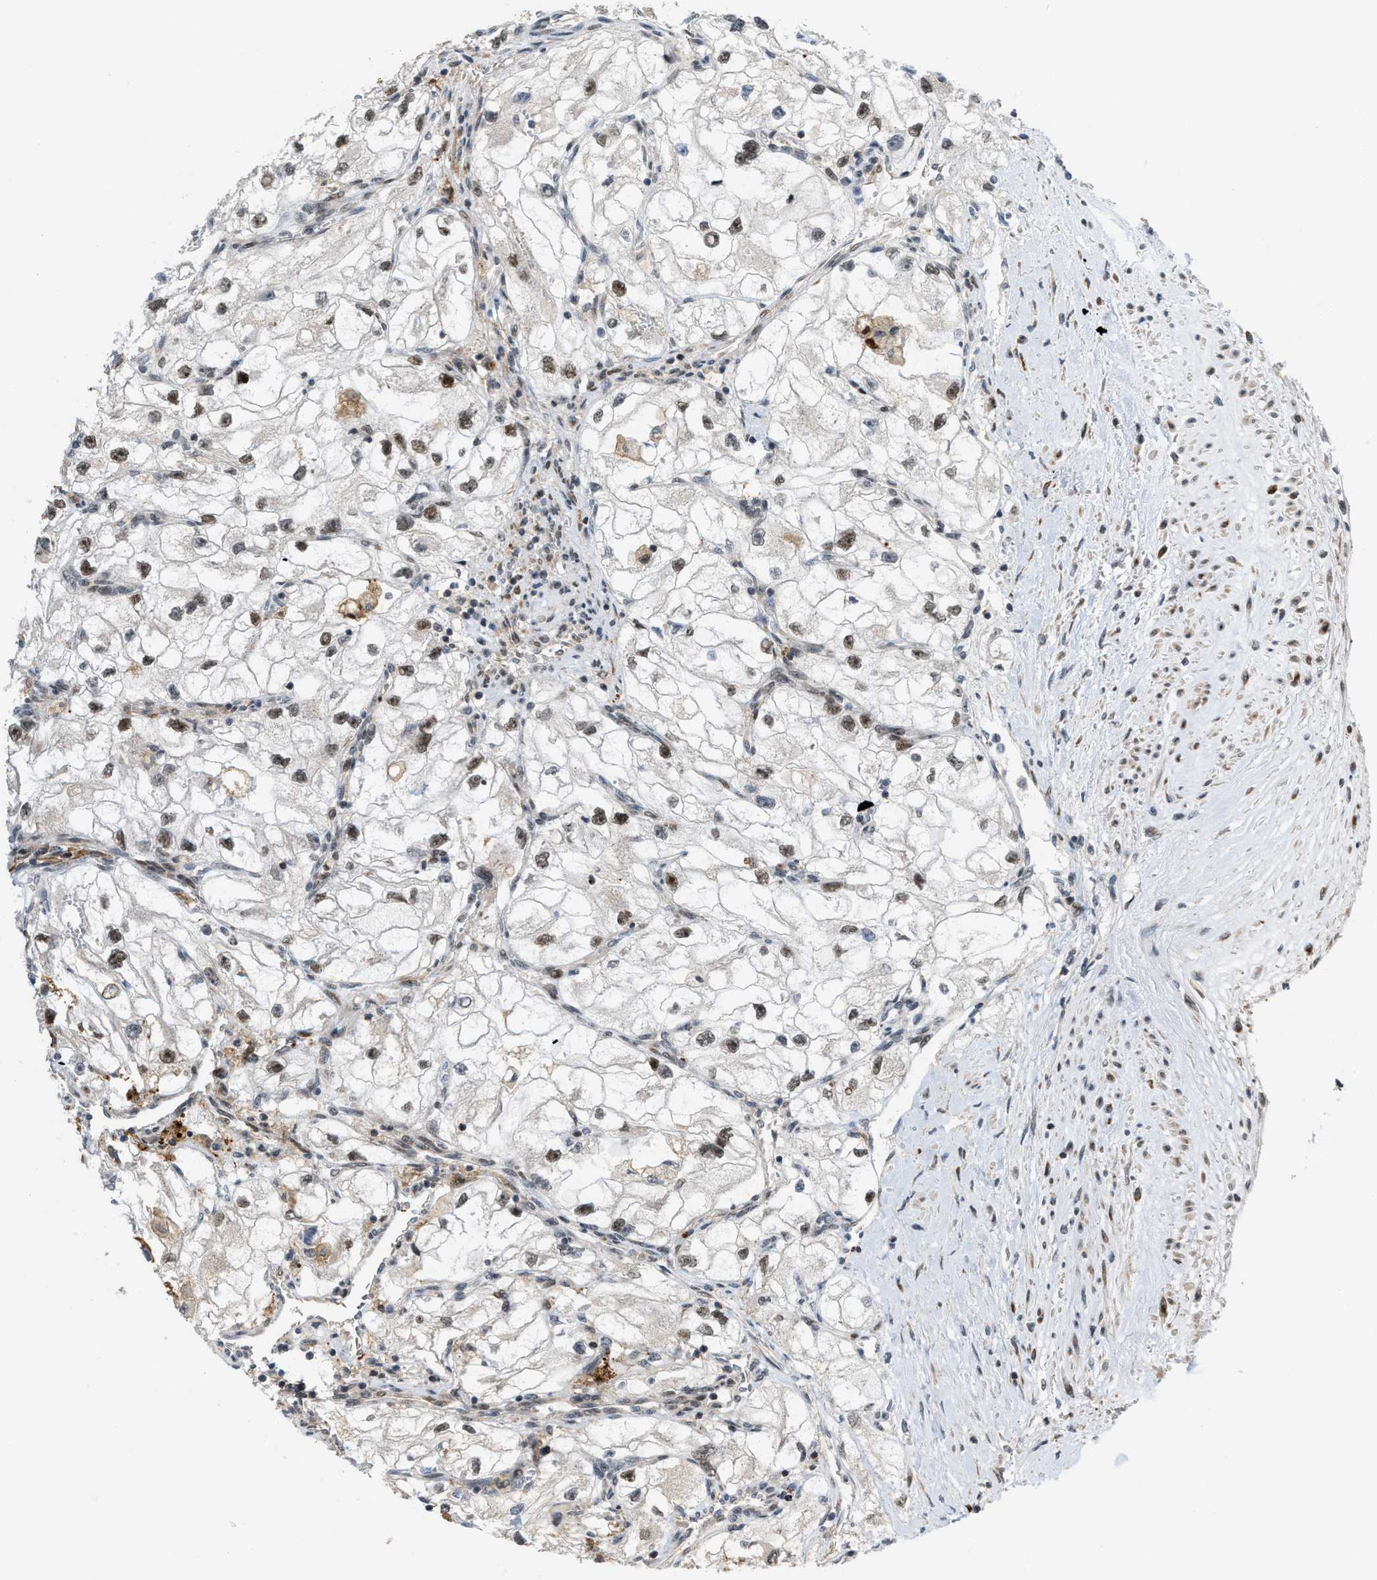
{"staining": {"intensity": "moderate", "quantity": ">75%", "location": "nuclear"}, "tissue": "renal cancer", "cell_type": "Tumor cells", "image_type": "cancer", "snomed": [{"axis": "morphology", "description": "Adenocarcinoma, NOS"}, {"axis": "topography", "description": "Kidney"}], "caption": "The immunohistochemical stain labels moderate nuclear expression in tumor cells of adenocarcinoma (renal) tissue.", "gene": "DIPK1A", "patient": {"sex": "female", "age": 70}}